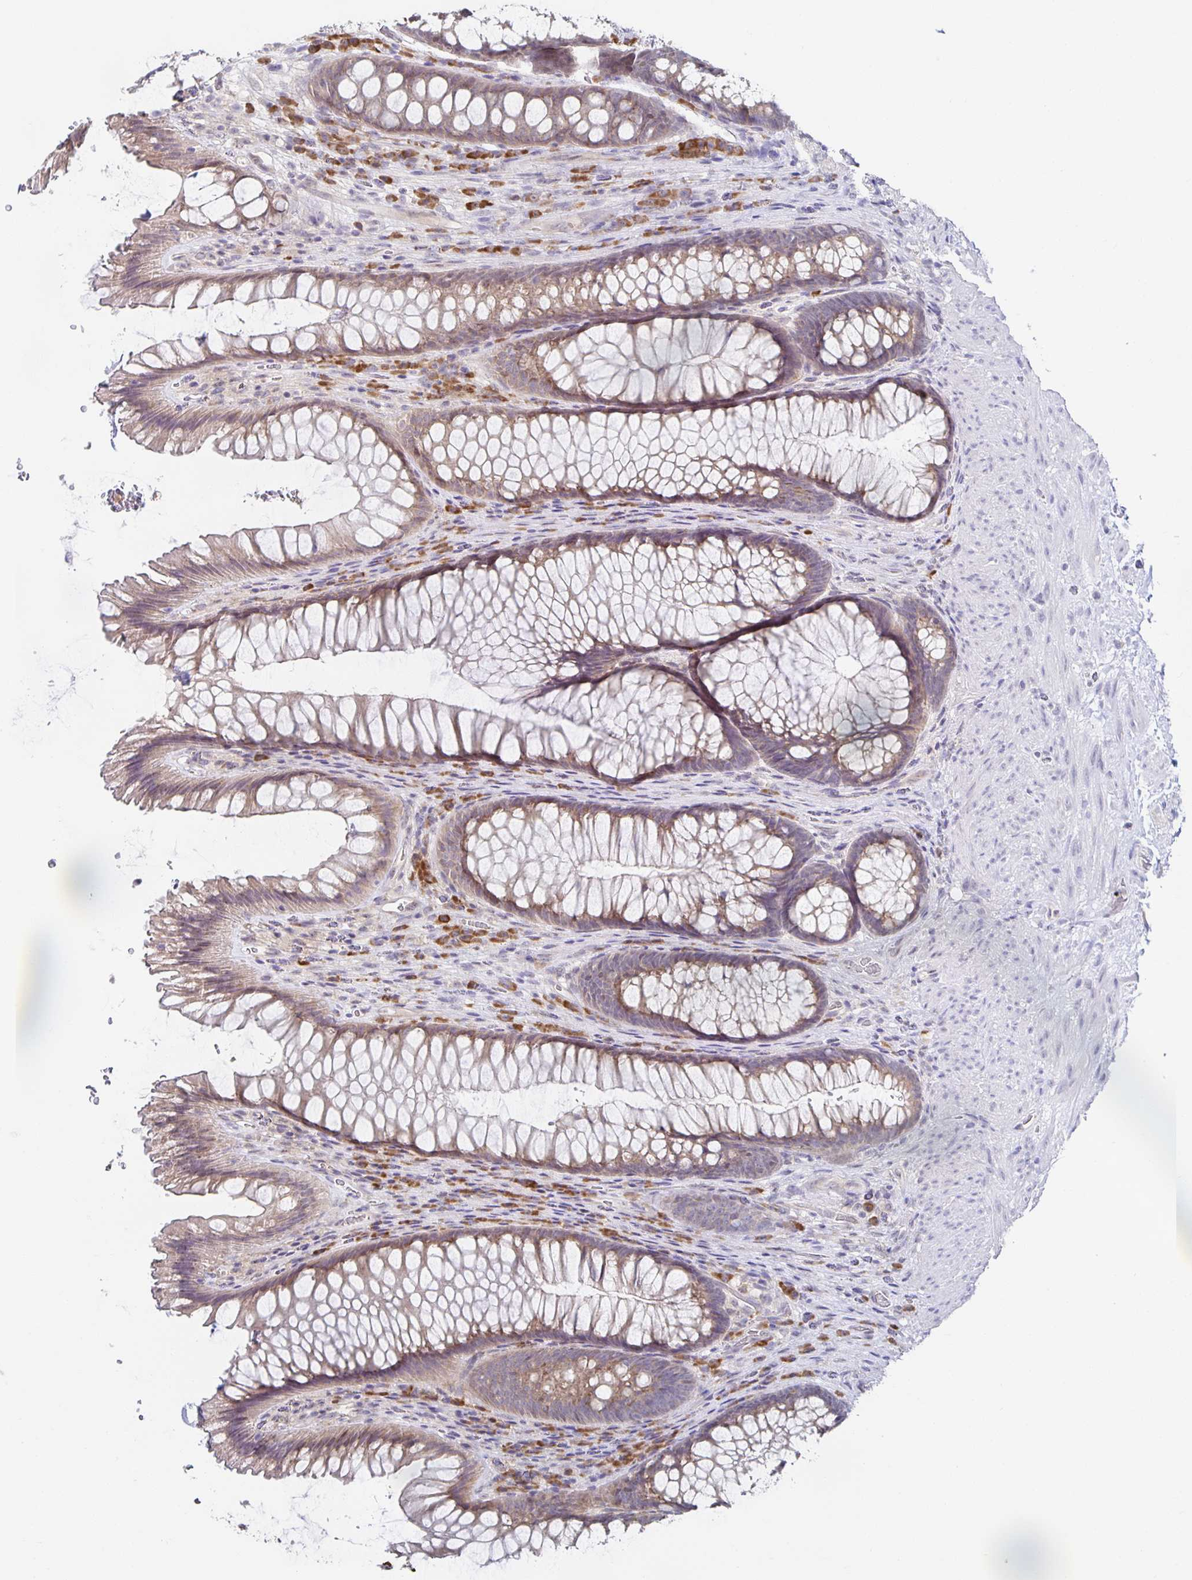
{"staining": {"intensity": "weak", "quantity": "25%-75%", "location": "cytoplasmic/membranous"}, "tissue": "rectum", "cell_type": "Glandular cells", "image_type": "normal", "snomed": [{"axis": "morphology", "description": "Normal tissue, NOS"}, {"axis": "topography", "description": "Rectum"}], "caption": "Benign rectum reveals weak cytoplasmic/membranous staining in about 25%-75% of glandular cells, visualized by immunohistochemistry.", "gene": "BAD", "patient": {"sex": "male", "age": 53}}